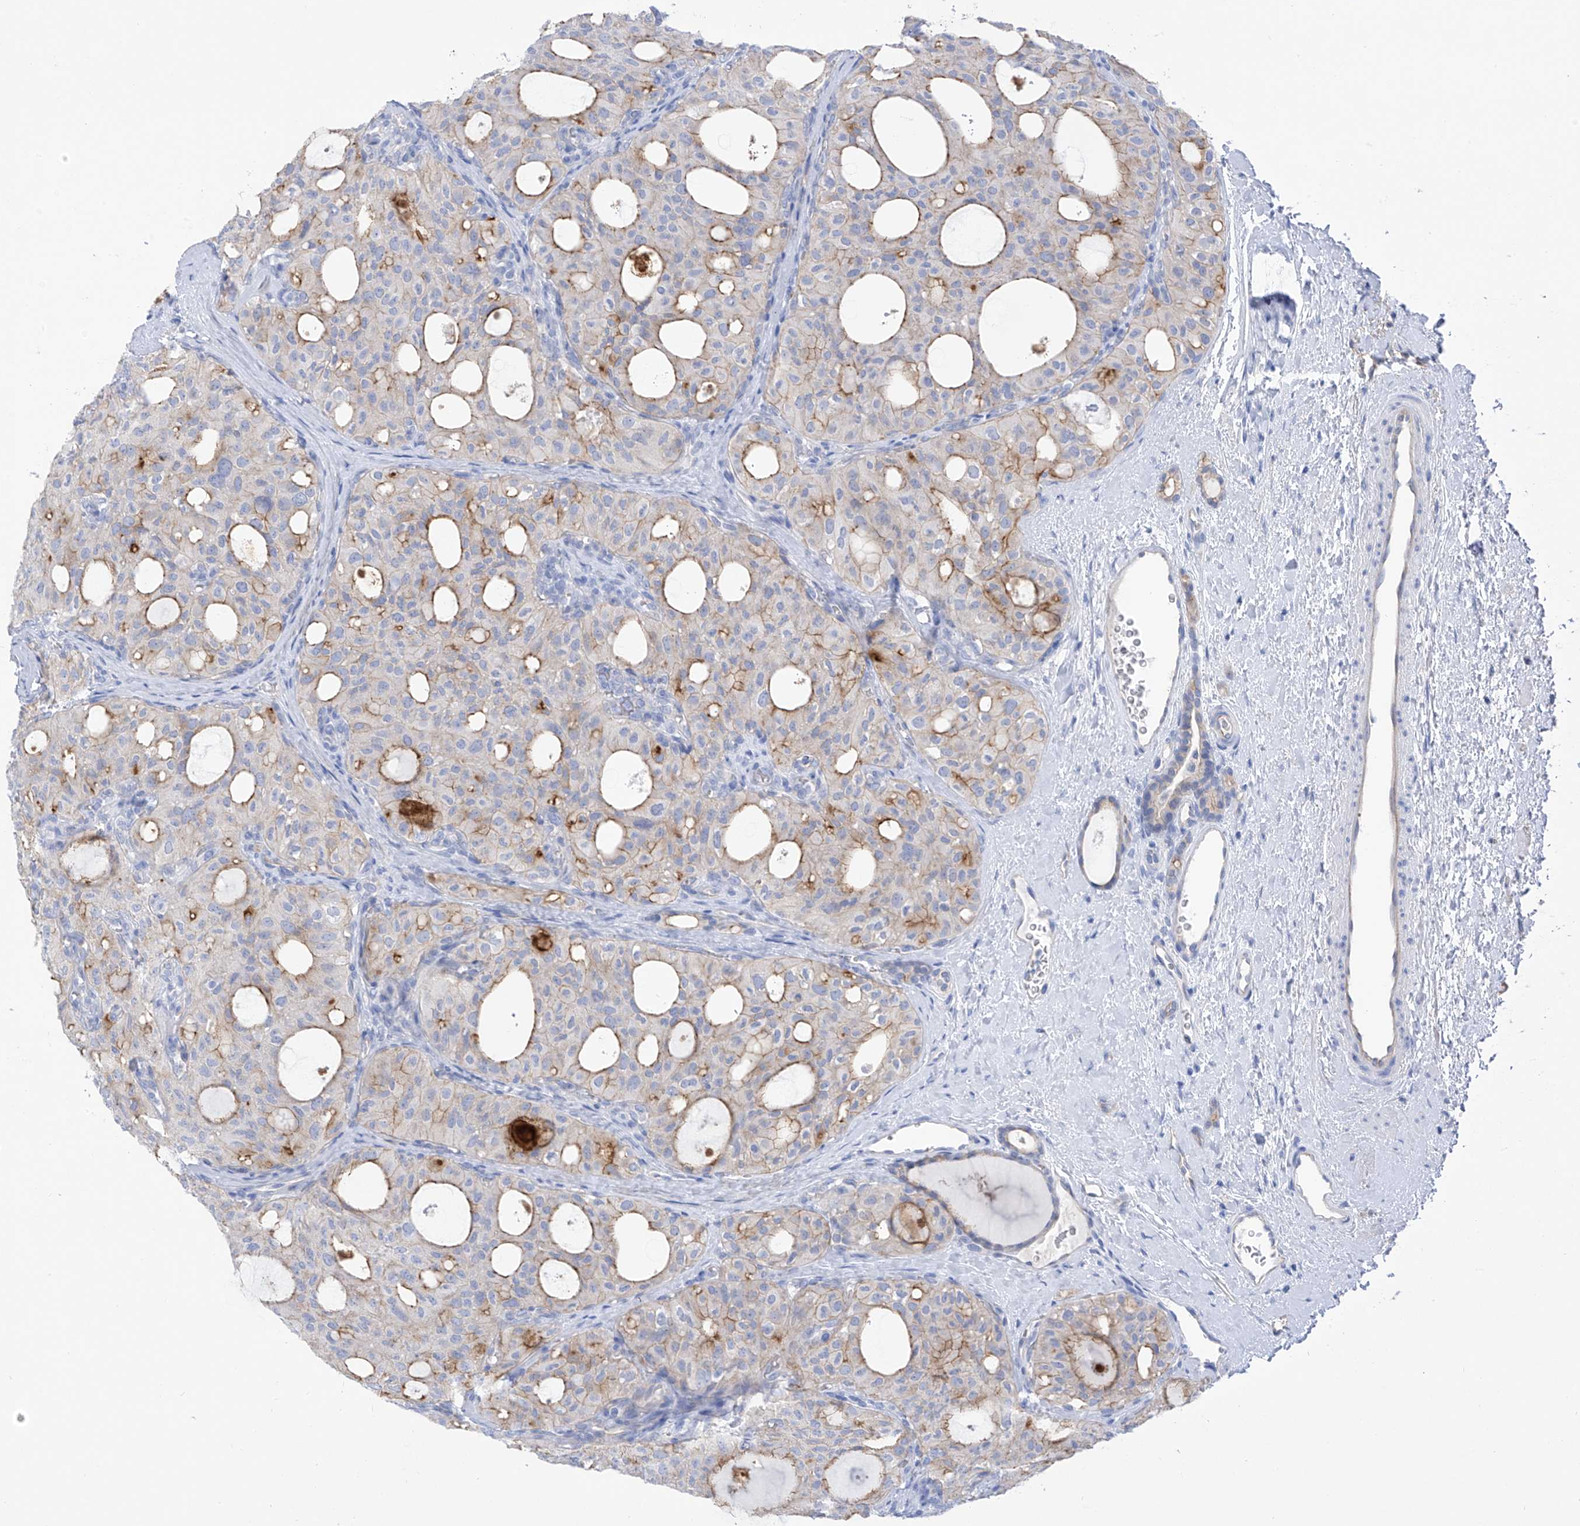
{"staining": {"intensity": "weak", "quantity": "<25%", "location": "cytoplasmic/membranous"}, "tissue": "thyroid cancer", "cell_type": "Tumor cells", "image_type": "cancer", "snomed": [{"axis": "morphology", "description": "Follicular adenoma carcinoma, NOS"}, {"axis": "topography", "description": "Thyroid gland"}], "caption": "Follicular adenoma carcinoma (thyroid) was stained to show a protein in brown. There is no significant expression in tumor cells.", "gene": "ITGA9", "patient": {"sex": "male", "age": 75}}